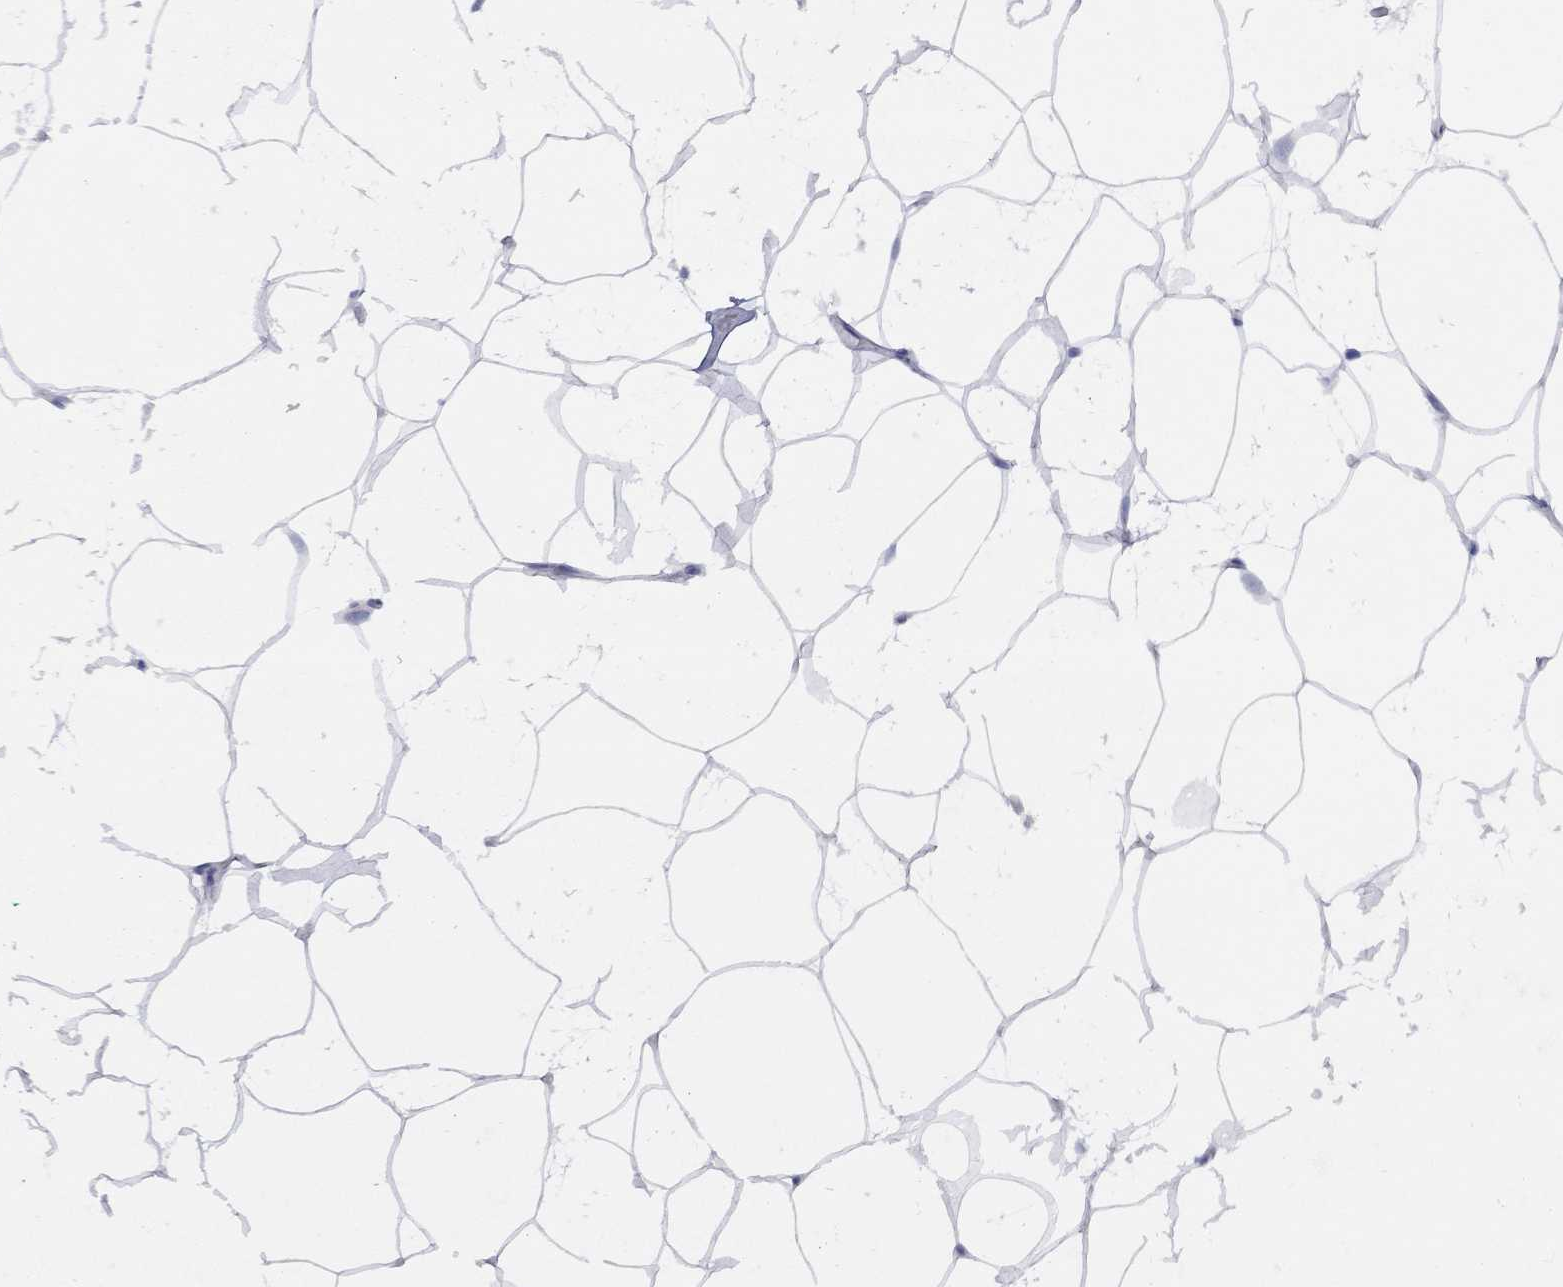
{"staining": {"intensity": "negative", "quantity": "none", "location": "none"}, "tissue": "breast", "cell_type": "Adipocytes", "image_type": "normal", "snomed": [{"axis": "morphology", "description": "Normal tissue, NOS"}, {"axis": "topography", "description": "Breast"}], "caption": "A micrograph of human breast is negative for staining in adipocytes. Brightfield microscopy of immunohistochemistry (IHC) stained with DAB (3,3'-diaminobenzidine) (brown) and hematoxylin (blue), captured at high magnification.", "gene": "SESTD1", "patient": {"sex": "female", "age": 32}}